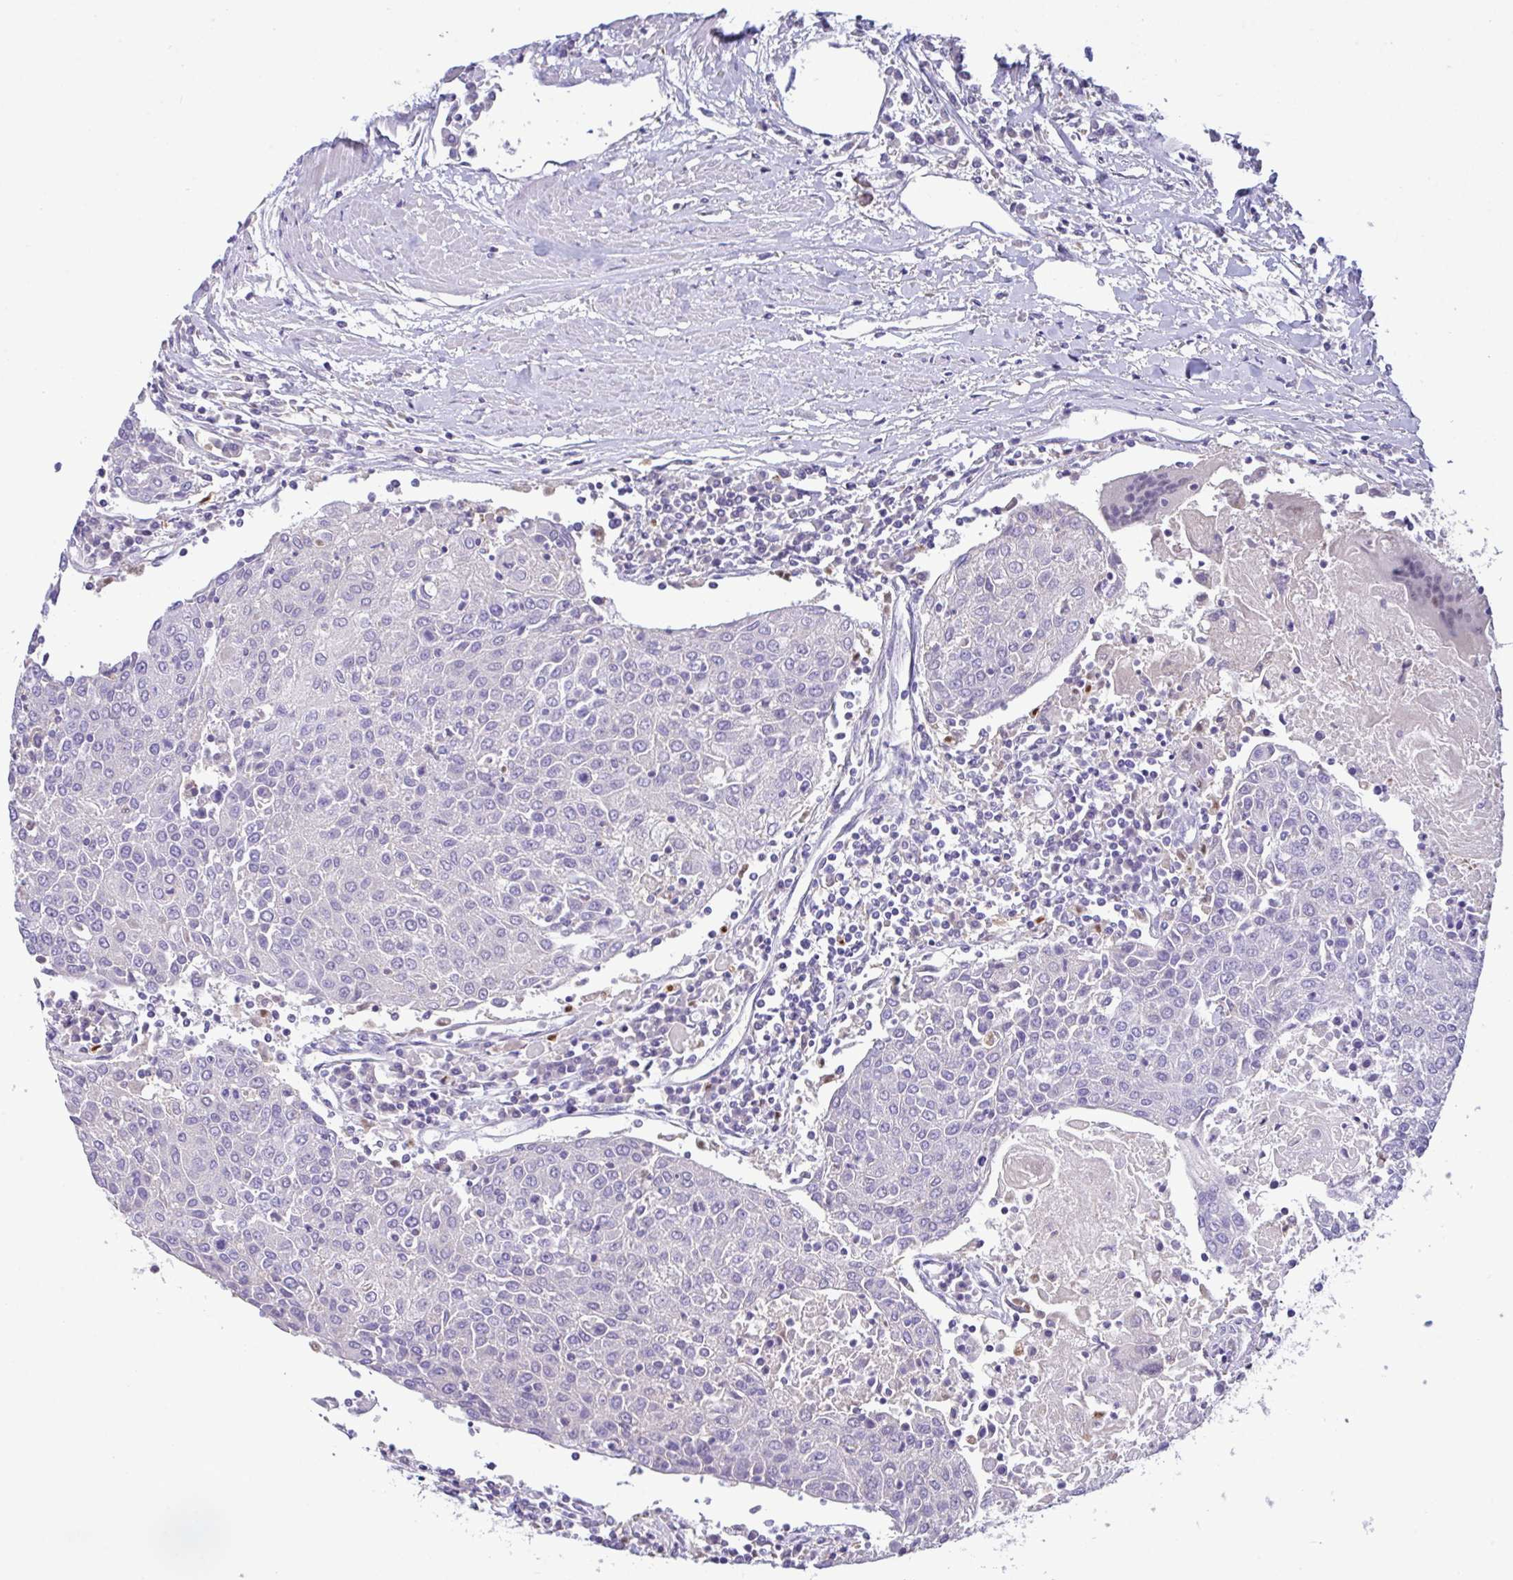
{"staining": {"intensity": "negative", "quantity": "none", "location": "none"}, "tissue": "urothelial cancer", "cell_type": "Tumor cells", "image_type": "cancer", "snomed": [{"axis": "morphology", "description": "Urothelial carcinoma, High grade"}, {"axis": "topography", "description": "Urinary bladder"}], "caption": "This is an immunohistochemistry (IHC) micrograph of urothelial cancer. There is no expression in tumor cells.", "gene": "CA10", "patient": {"sex": "female", "age": 85}}